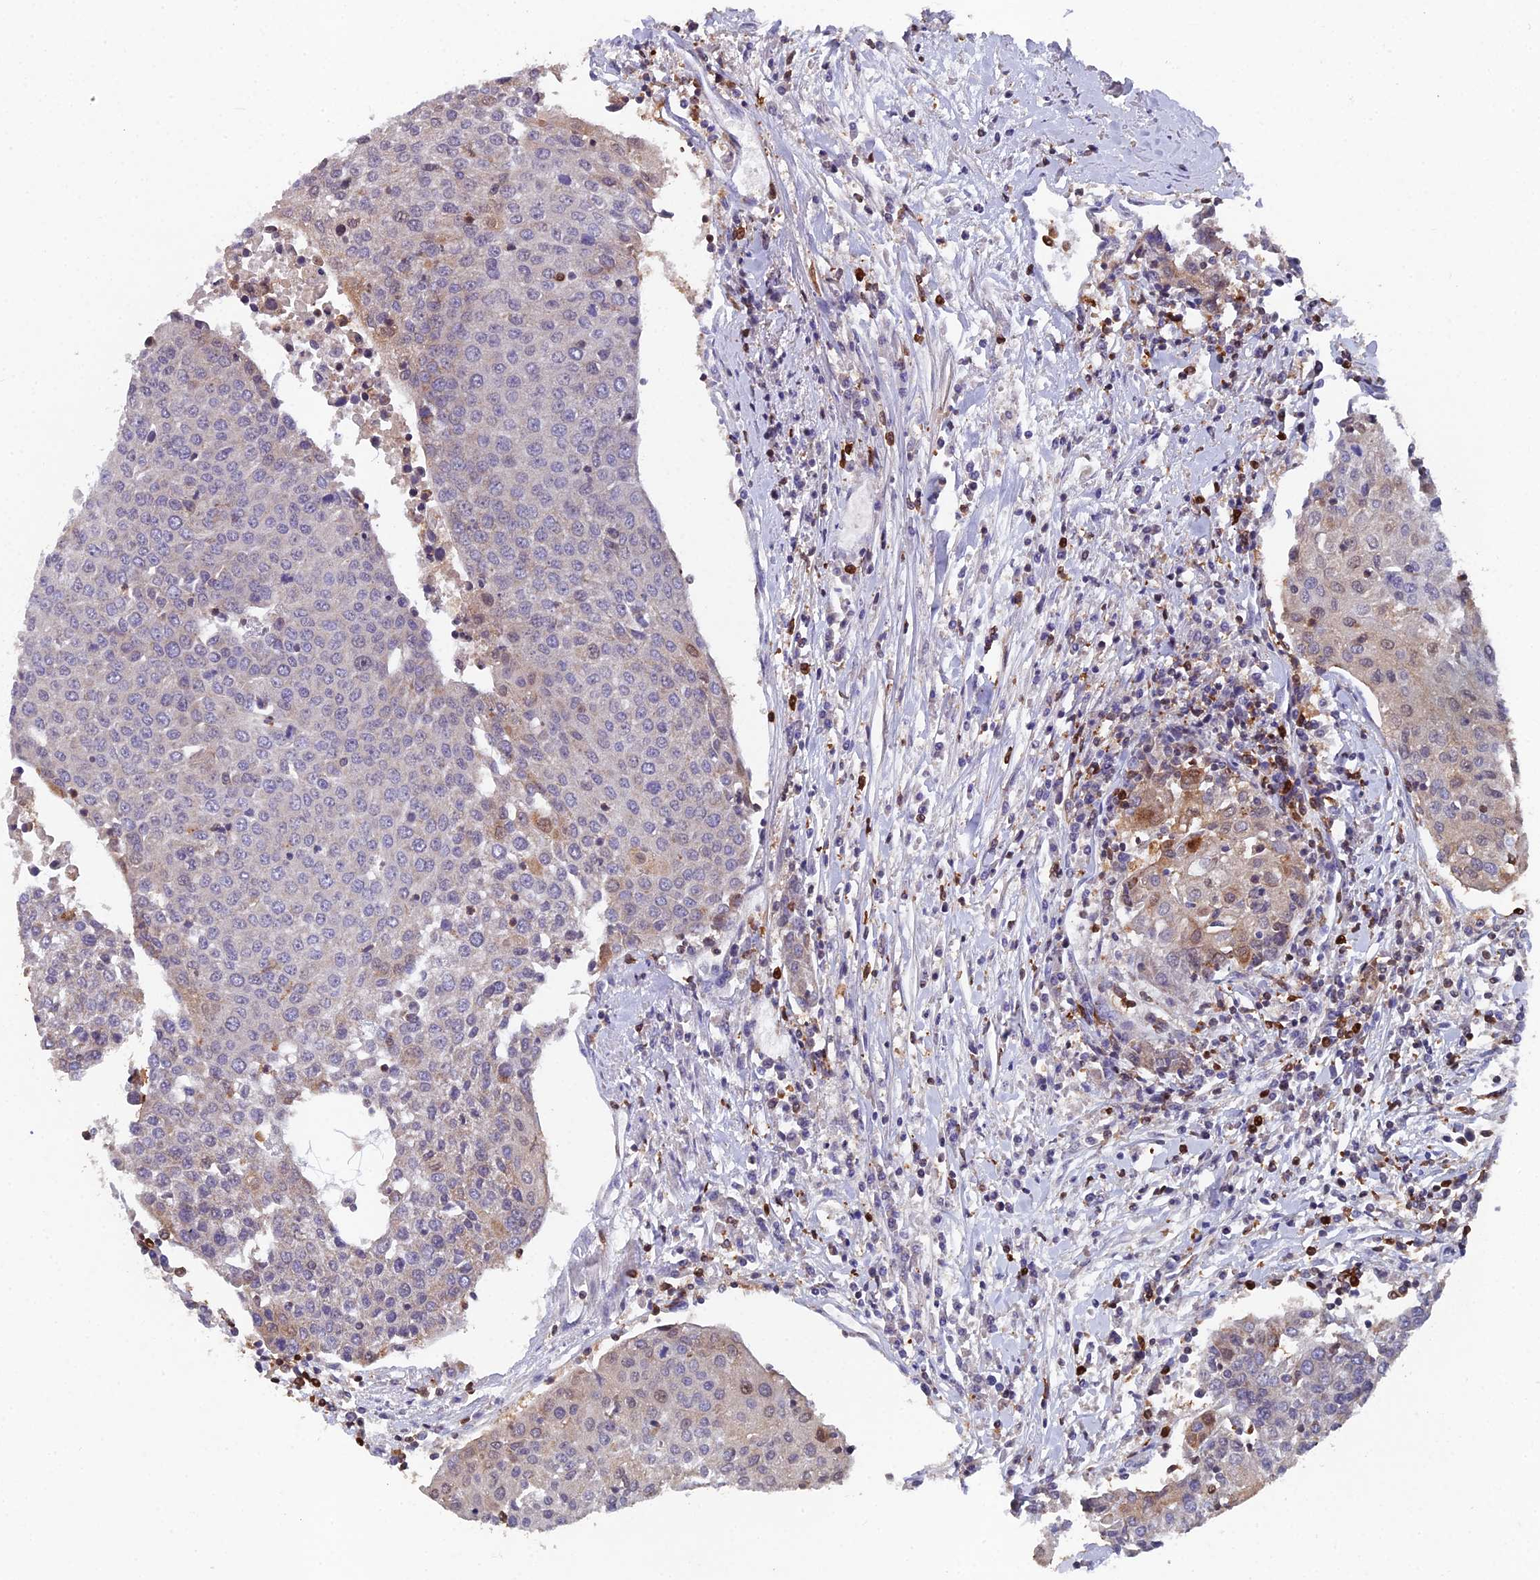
{"staining": {"intensity": "negative", "quantity": "none", "location": "none"}, "tissue": "urothelial cancer", "cell_type": "Tumor cells", "image_type": "cancer", "snomed": [{"axis": "morphology", "description": "Urothelial carcinoma, High grade"}, {"axis": "topography", "description": "Urinary bladder"}], "caption": "There is no significant expression in tumor cells of urothelial carcinoma (high-grade).", "gene": "GALK2", "patient": {"sex": "female", "age": 85}}